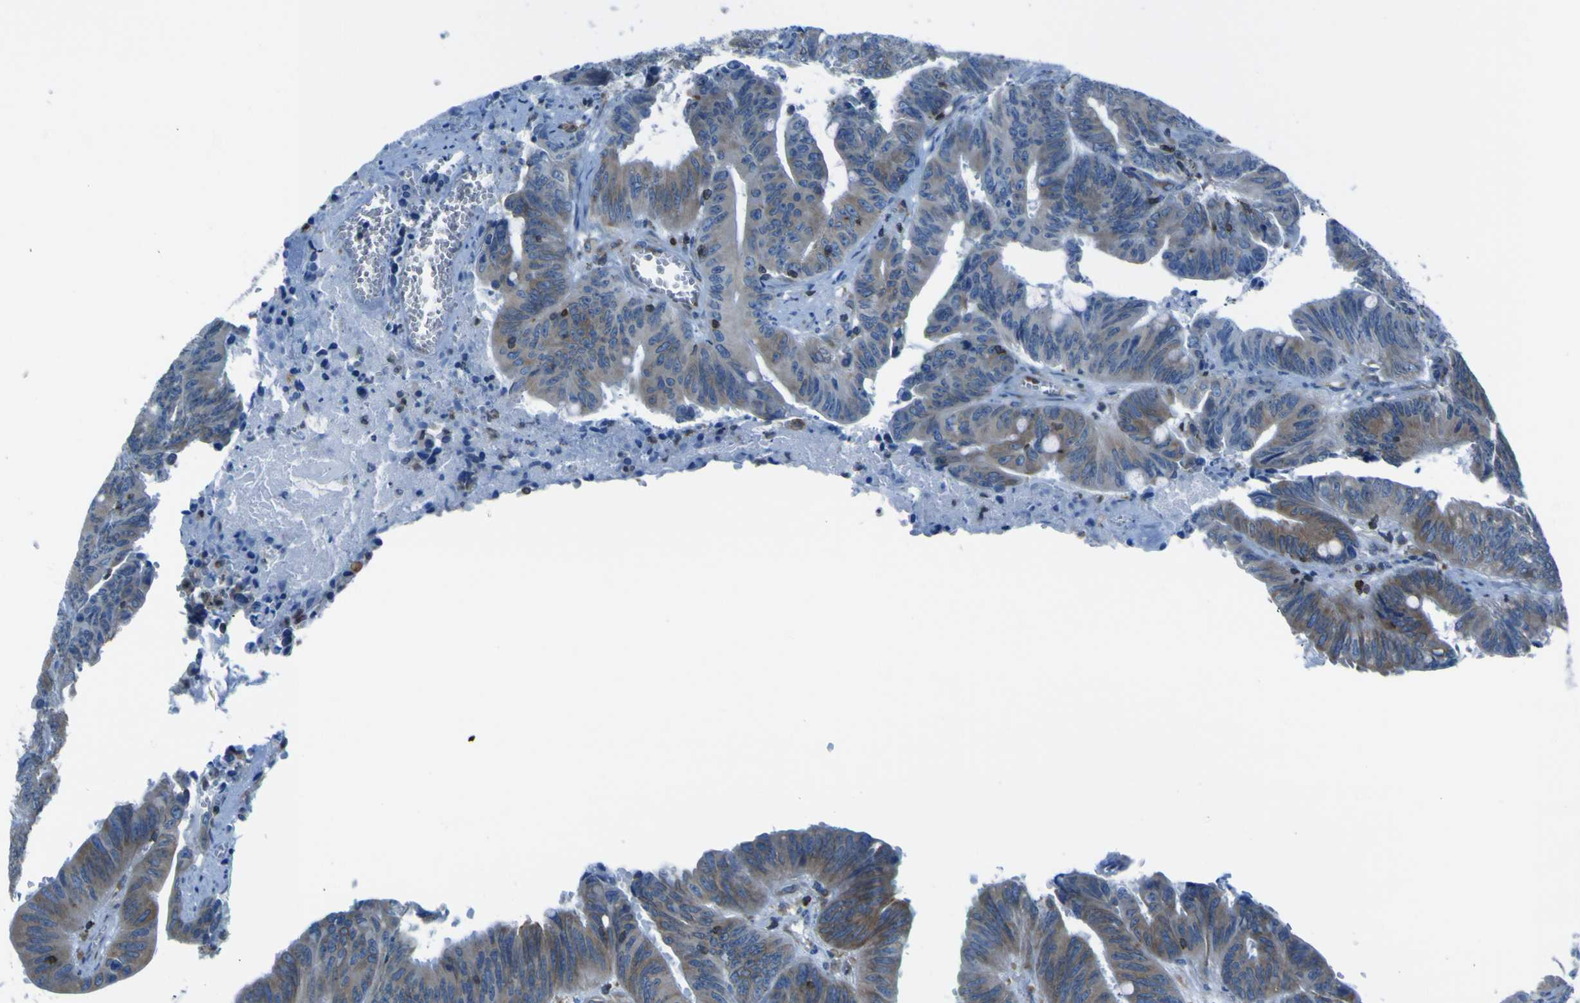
{"staining": {"intensity": "moderate", "quantity": "25%-75%", "location": "cytoplasmic/membranous"}, "tissue": "colorectal cancer", "cell_type": "Tumor cells", "image_type": "cancer", "snomed": [{"axis": "morphology", "description": "Adenocarcinoma, NOS"}, {"axis": "topography", "description": "Colon"}], "caption": "IHC staining of colorectal adenocarcinoma, which shows medium levels of moderate cytoplasmic/membranous staining in about 25%-75% of tumor cells indicating moderate cytoplasmic/membranous protein staining. The staining was performed using DAB (3,3'-diaminobenzidine) (brown) for protein detection and nuclei were counterstained in hematoxylin (blue).", "gene": "STIM1", "patient": {"sex": "male", "age": 45}}